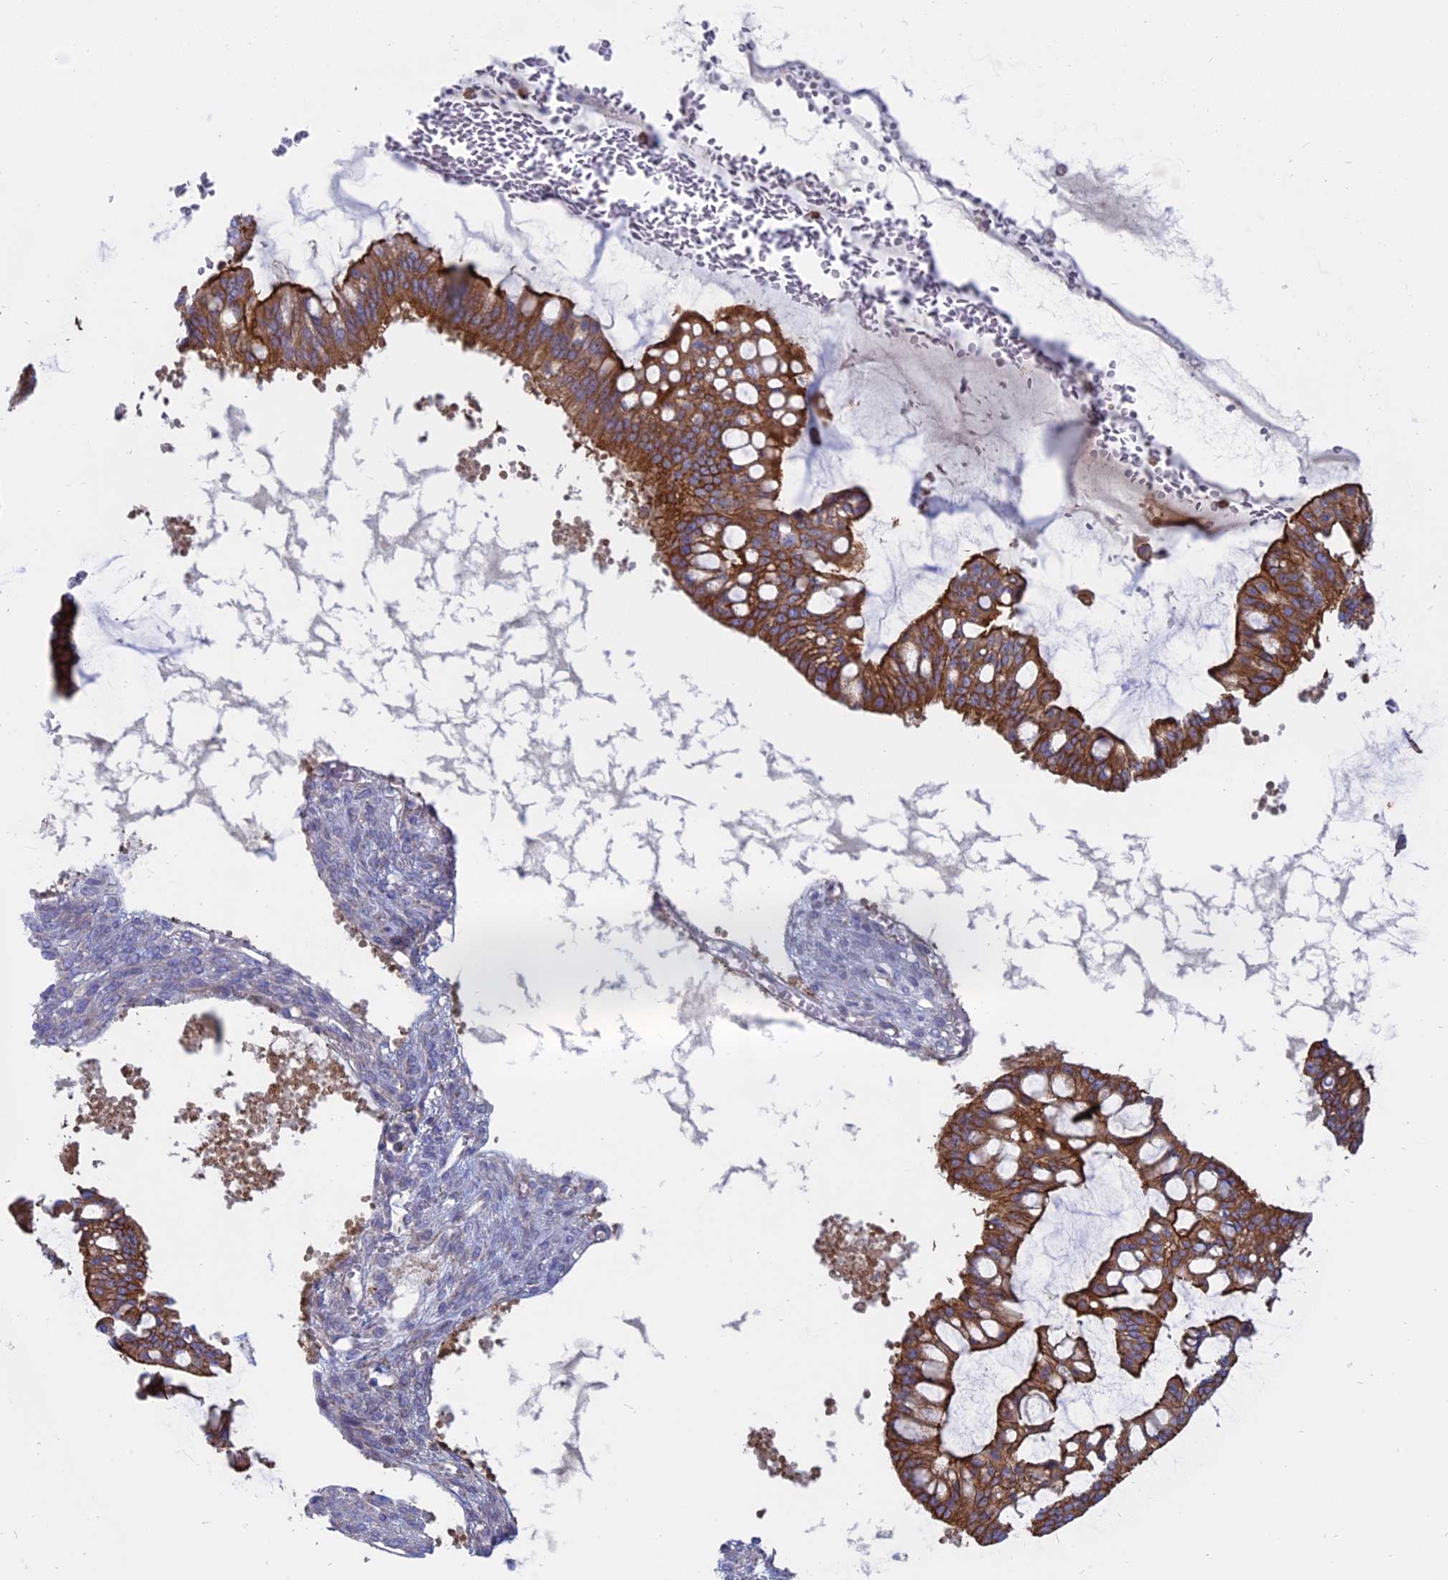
{"staining": {"intensity": "strong", "quantity": ">75%", "location": "cytoplasmic/membranous"}, "tissue": "ovarian cancer", "cell_type": "Tumor cells", "image_type": "cancer", "snomed": [{"axis": "morphology", "description": "Cystadenocarcinoma, mucinous, NOS"}, {"axis": "topography", "description": "Ovary"}], "caption": "This photomicrograph demonstrates mucinous cystadenocarcinoma (ovarian) stained with immunohistochemistry (IHC) to label a protein in brown. The cytoplasmic/membranous of tumor cells show strong positivity for the protein. Nuclei are counter-stained blue.", "gene": "MYO5B", "patient": {"sex": "female", "age": 73}}